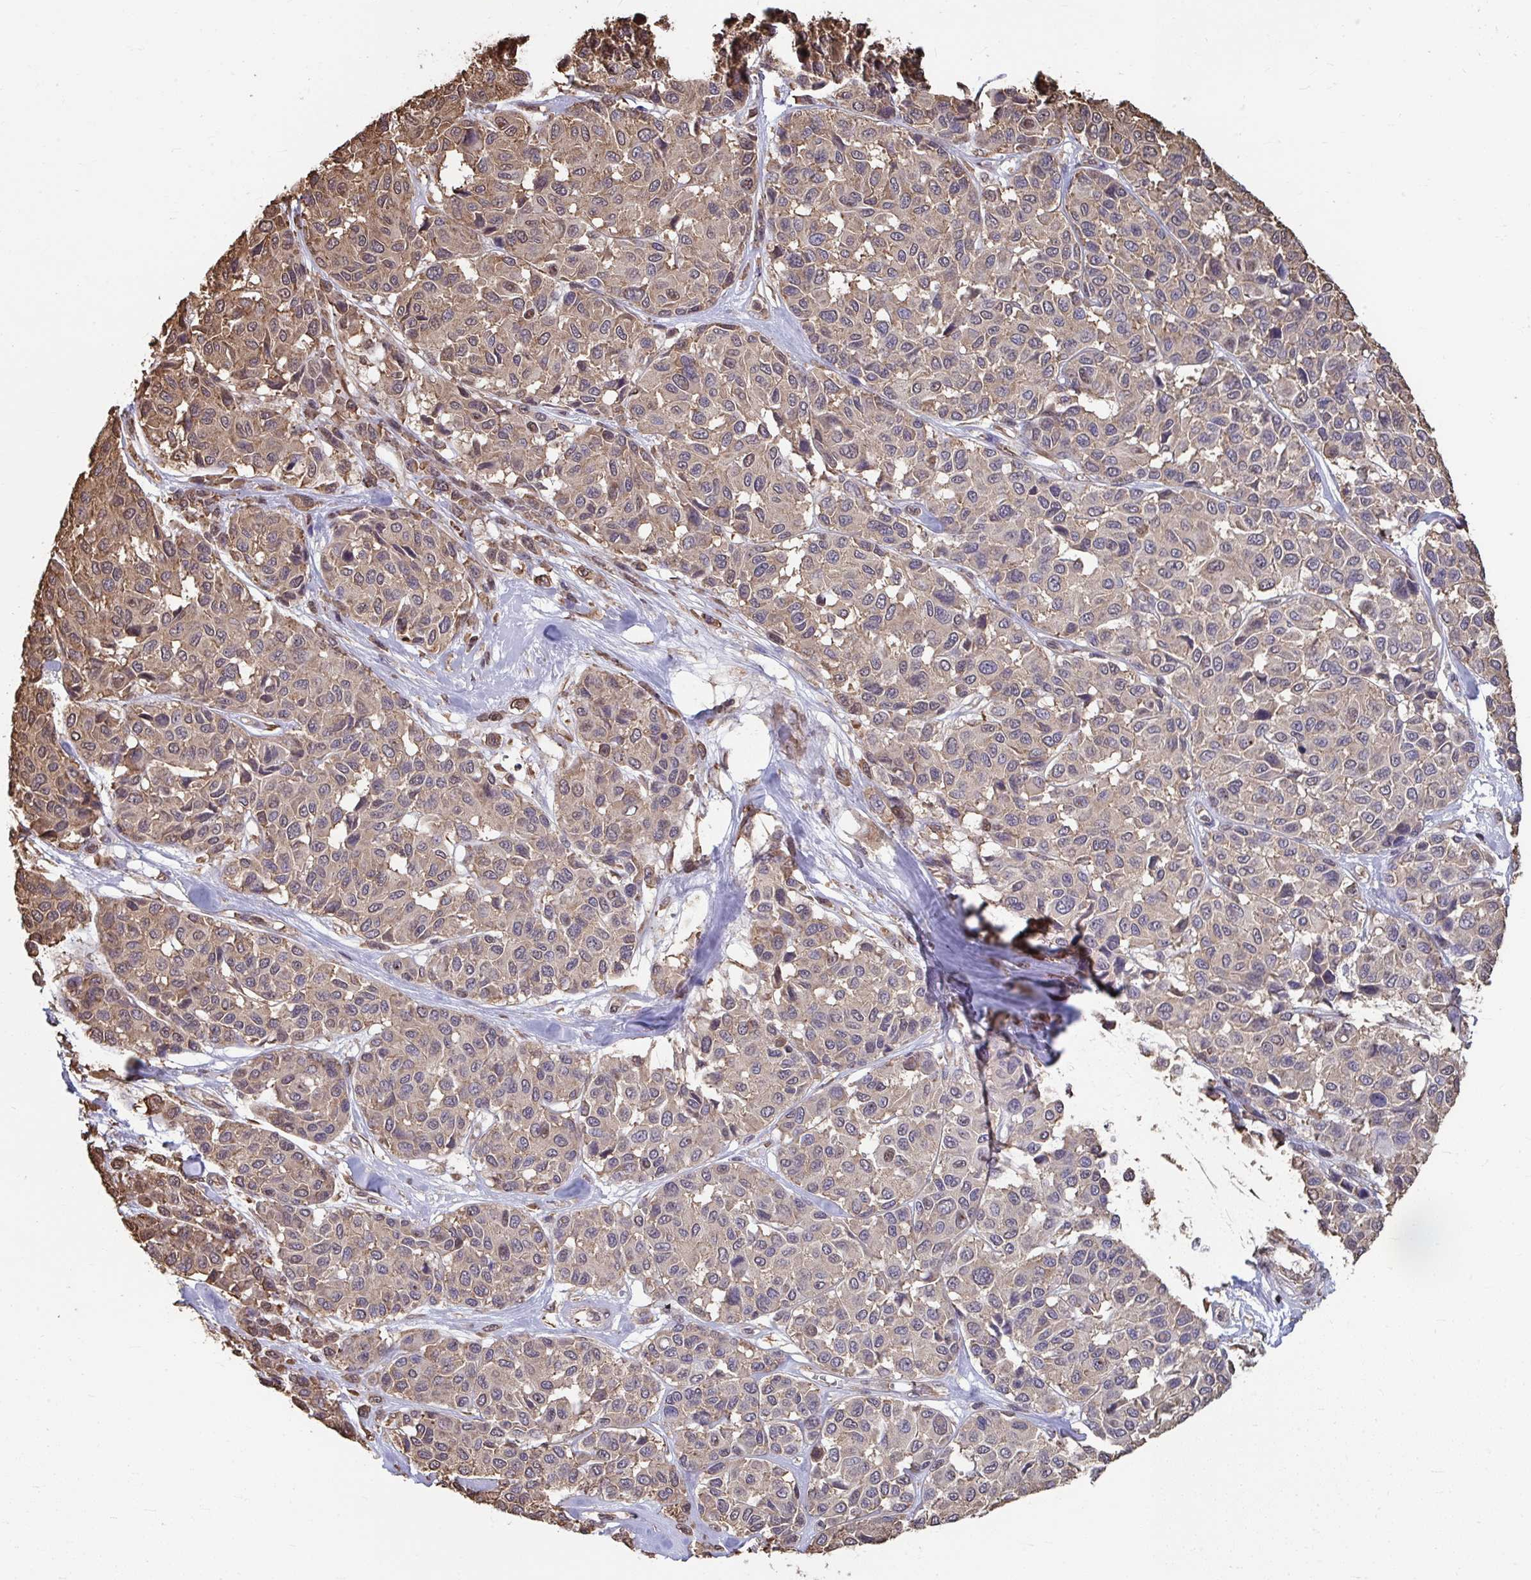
{"staining": {"intensity": "moderate", "quantity": "25%-75%", "location": "nuclear"}, "tissue": "melanoma", "cell_type": "Tumor cells", "image_type": "cancer", "snomed": [{"axis": "morphology", "description": "Malignant melanoma, NOS"}, {"axis": "topography", "description": "Skin"}], "caption": "This photomicrograph shows IHC staining of melanoma, with medium moderate nuclear staining in about 25%-75% of tumor cells.", "gene": "SYNCRIP", "patient": {"sex": "female", "age": 66}}